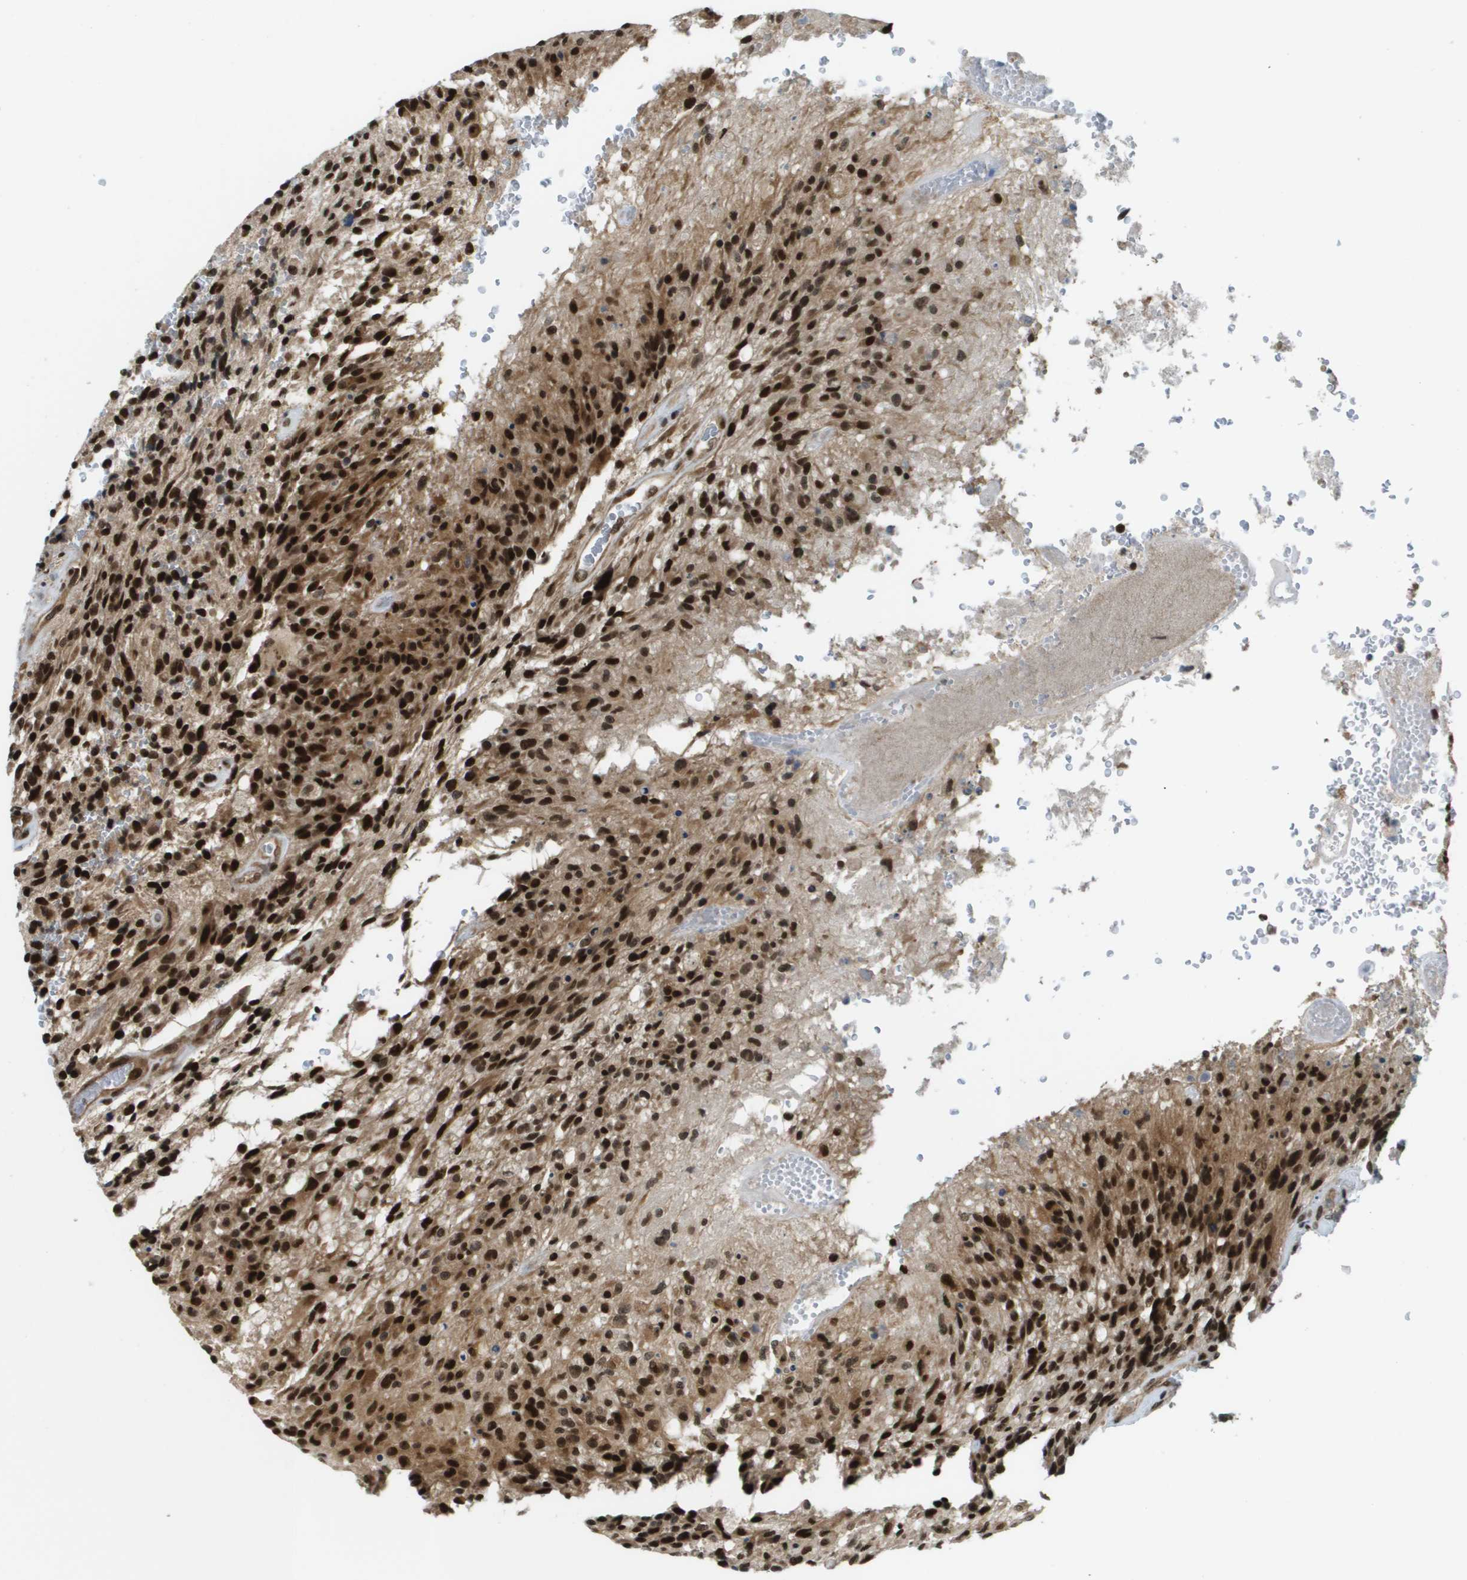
{"staining": {"intensity": "strong", "quantity": ">75%", "location": "cytoplasmic/membranous,nuclear"}, "tissue": "glioma", "cell_type": "Tumor cells", "image_type": "cancer", "snomed": [{"axis": "morphology", "description": "Normal tissue, NOS"}, {"axis": "morphology", "description": "Glioma, malignant, High grade"}, {"axis": "topography", "description": "Cerebral cortex"}], "caption": "Protein expression analysis of human high-grade glioma (malignant) reveals strong cytoplasmic/membranous and nuclear staining in about >75% of tumor cells.", "gene": "RECQL4", "patient": {"sex": "male", "age": 56}}